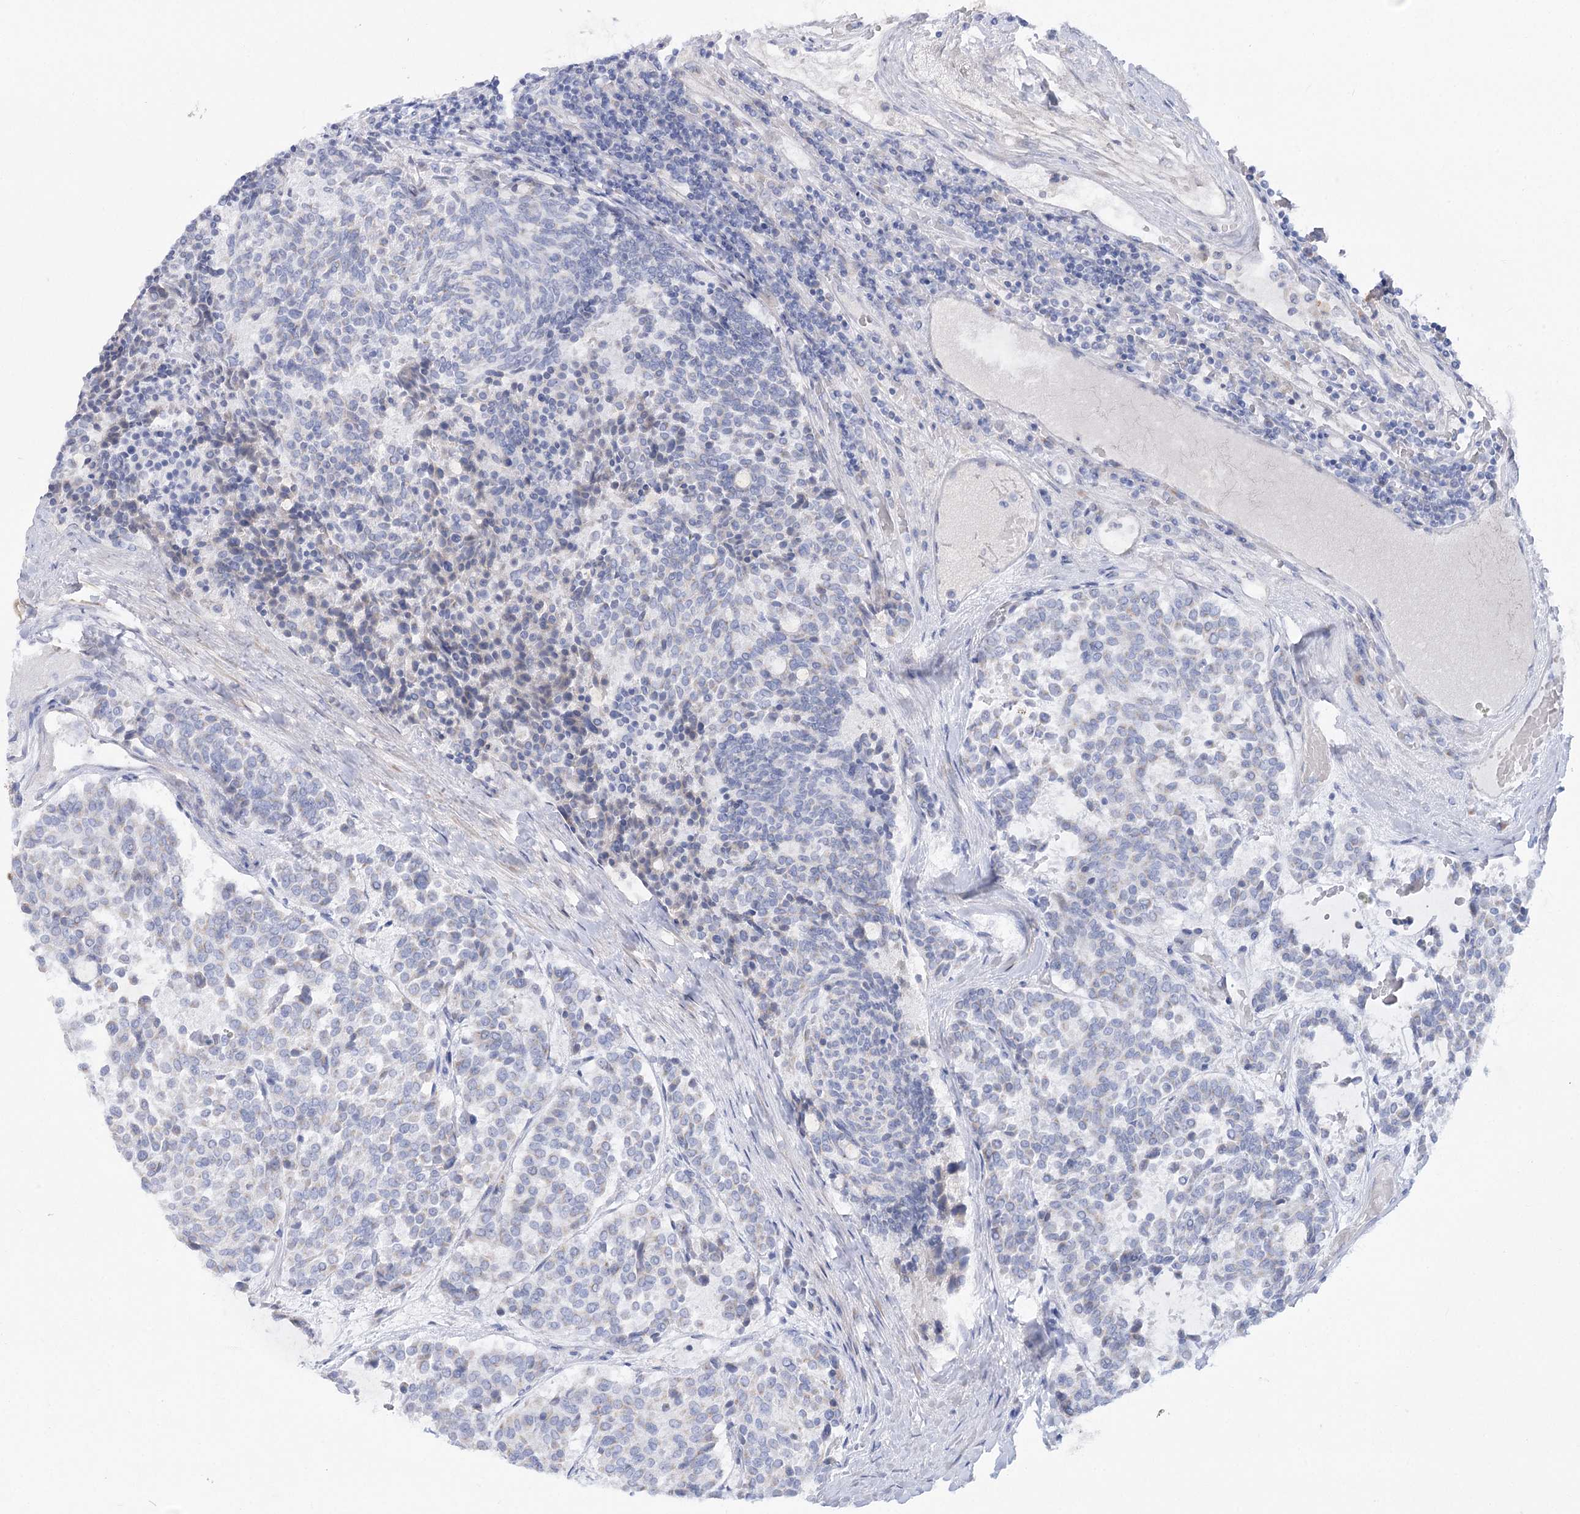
{"staining": {"intensity": "moderate", "quantity": "<25%", "location": "cytoplasmic/membranous"}, "tissue": "carcinoid", "cell_type": "Tumor cells", "image_type": "cancer", "snomed": [{"axis": "morphology", "description": "Carcinoid, malignant, NOS"}, {"axis": "topography", "description": "Pancreas"}], "caption": "The immunohistochemical stain shows moderate cytoplasmic/membranous positivity in tumor cells of malignant carcinoid tissue. Using DAB (3,3'-diaminobenzidine) (brown) and hematoxylin (blue) stains, captured at high magnification using brightfield microscopy.", "gene": "GBF1", "patient": {"sex": "female", "age": 54}}